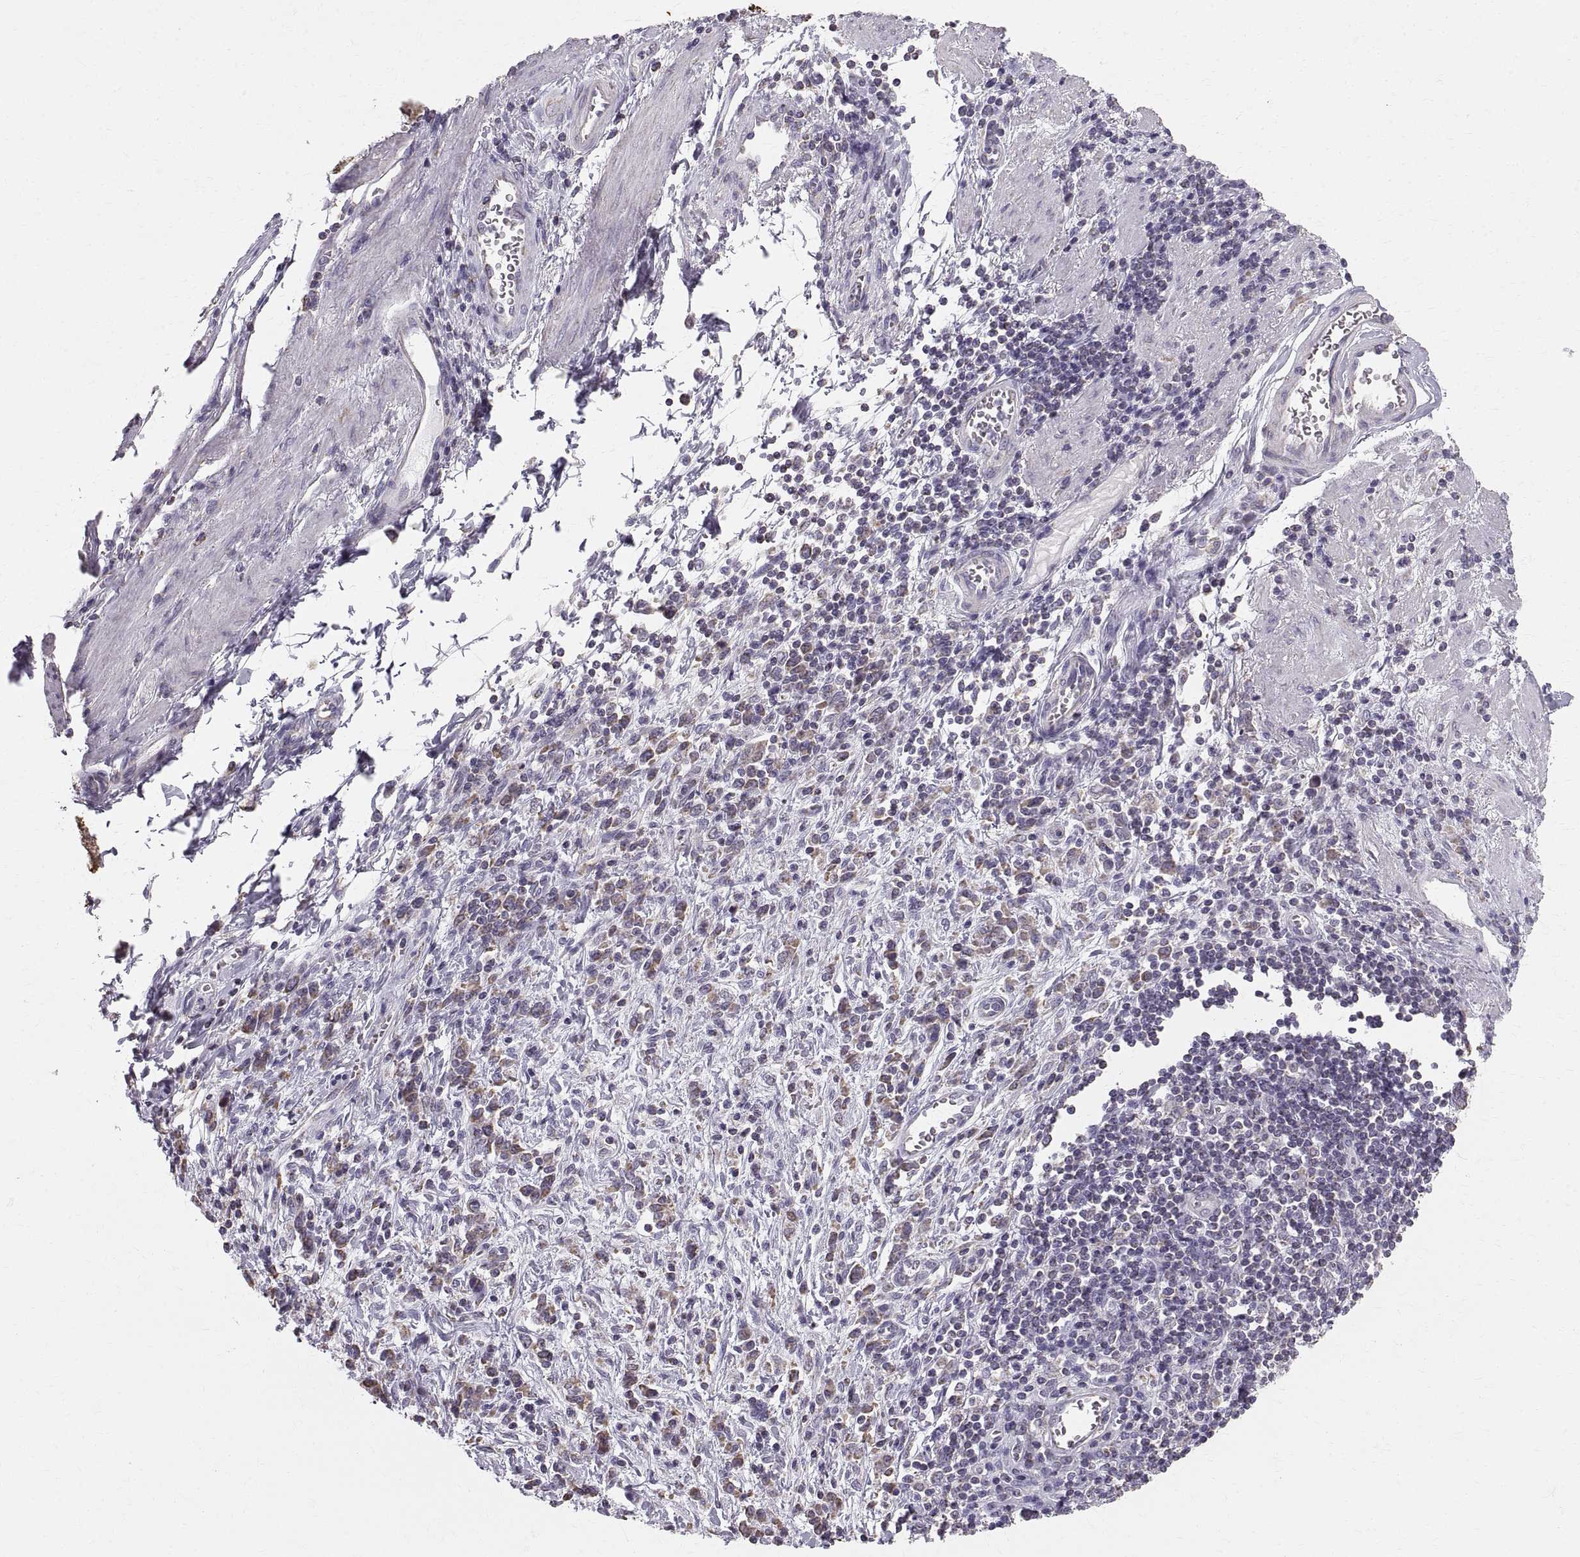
{"staining": {"intensity": "moderate", "quantity": "<25%", "location": "cytoplasmic/membranous"}, "tissue": "stomach cancer", "cell_type": "Tumor cells", "image_type": "cancer", "snomed": [{"axis": "morphology", "description": "Adenocarcinoma, NOS"}, {"axis": "topography", "description": "Stomach"}], "caption": "Protein staining by immunohistochemistry reveals moderate cytoplasmic/membranous expression in approximately <25% of tumor cells in stomach cancer (adenocarcinoma).", "gene": "STMND1", "patient": {"sex": "female", "age": 57}}